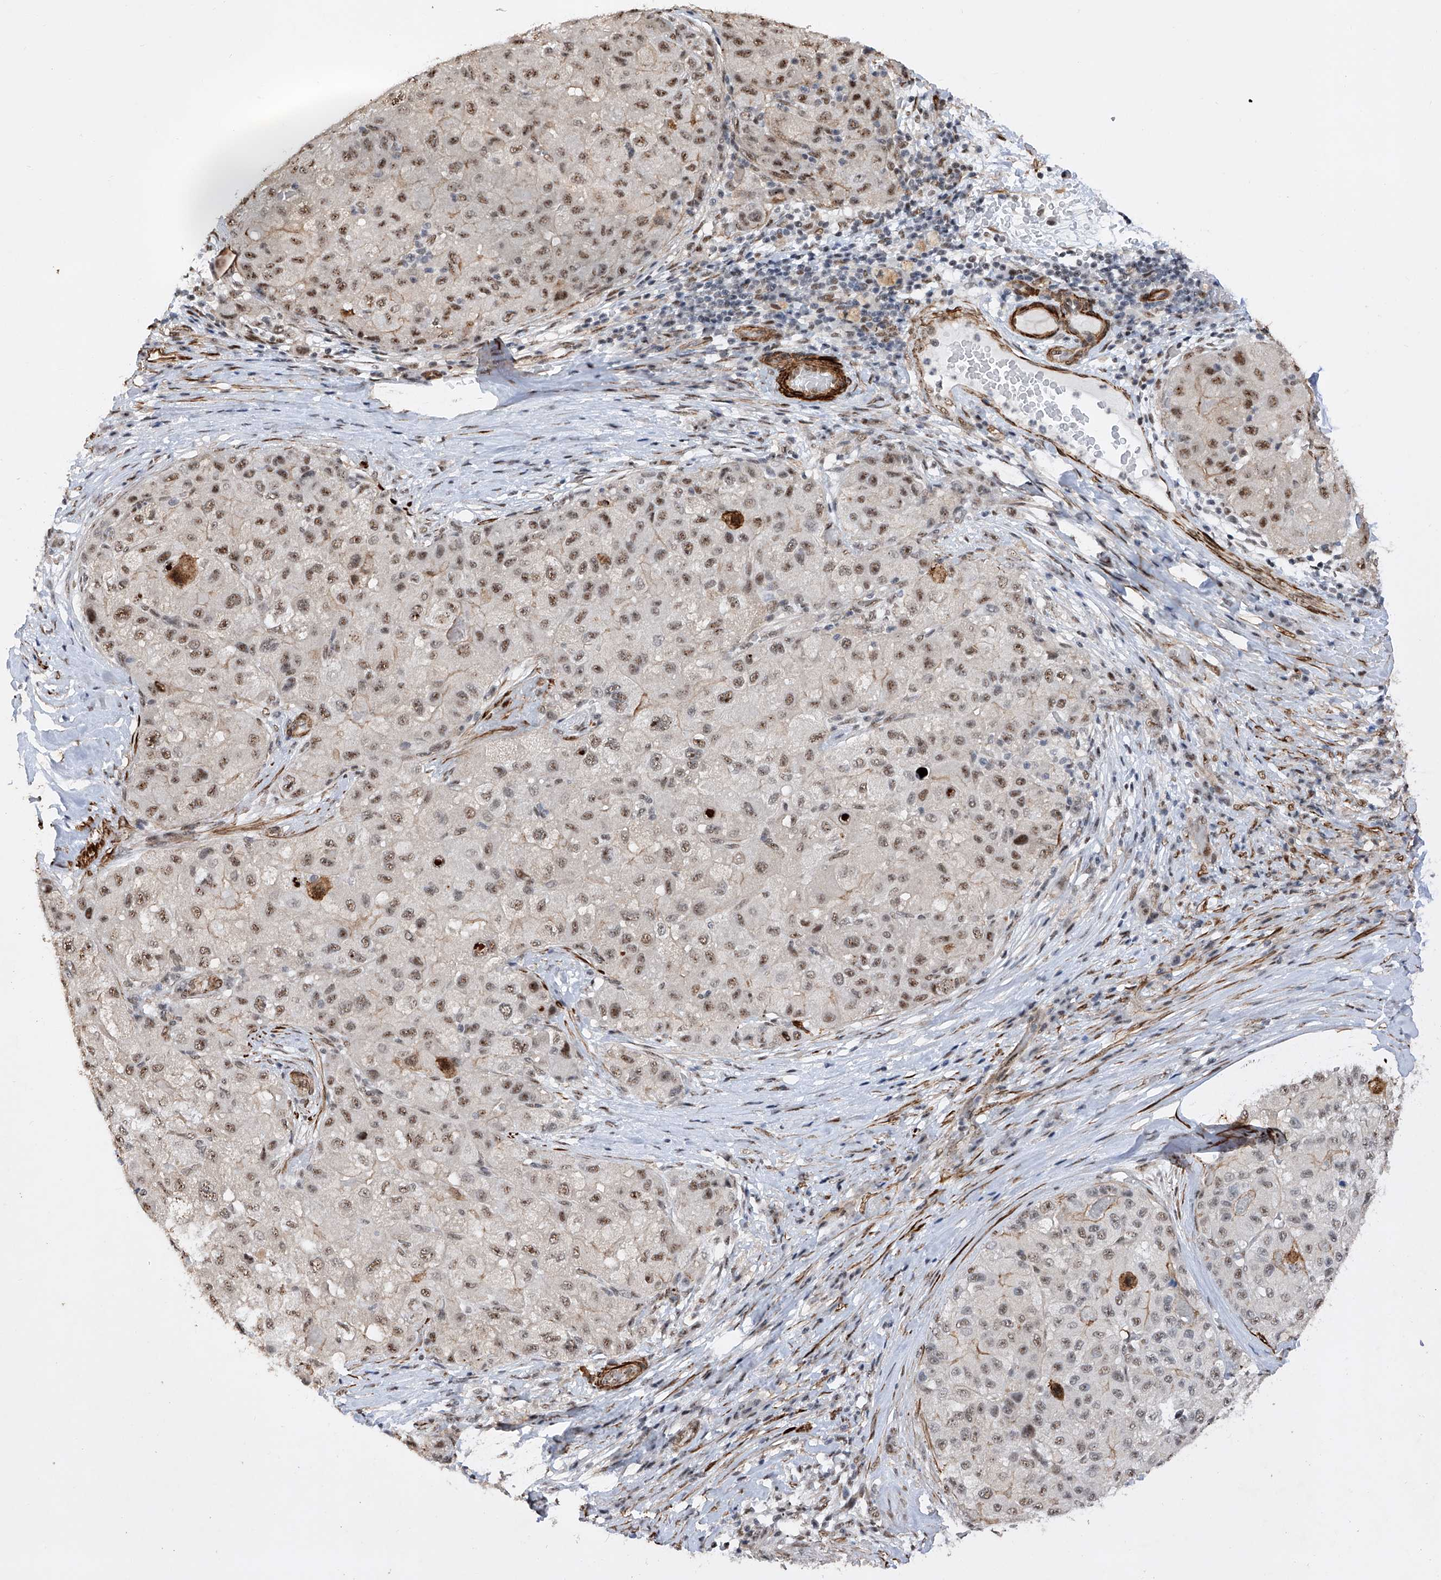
{"staining": {"intensity": "moderate", "quantity": ">75%", "location": "nuclear"}, "tissue": "liver cancer", "cell_type": "Tumor cells", "image_type": "cancer", "snomed": [{"axis": "morphology", "description": "Carcinoma, Hepatocellular, NOS"}, {"axis": "topography", "description": "Liver"}], "caption": "Protein analysis of liver hepatocellular carcinoma tissue shows moderate nuclear positivity in about >75% of tumor cells.", "gene": "NFATC4", "patient": {"sex": "male", "age": 80}}